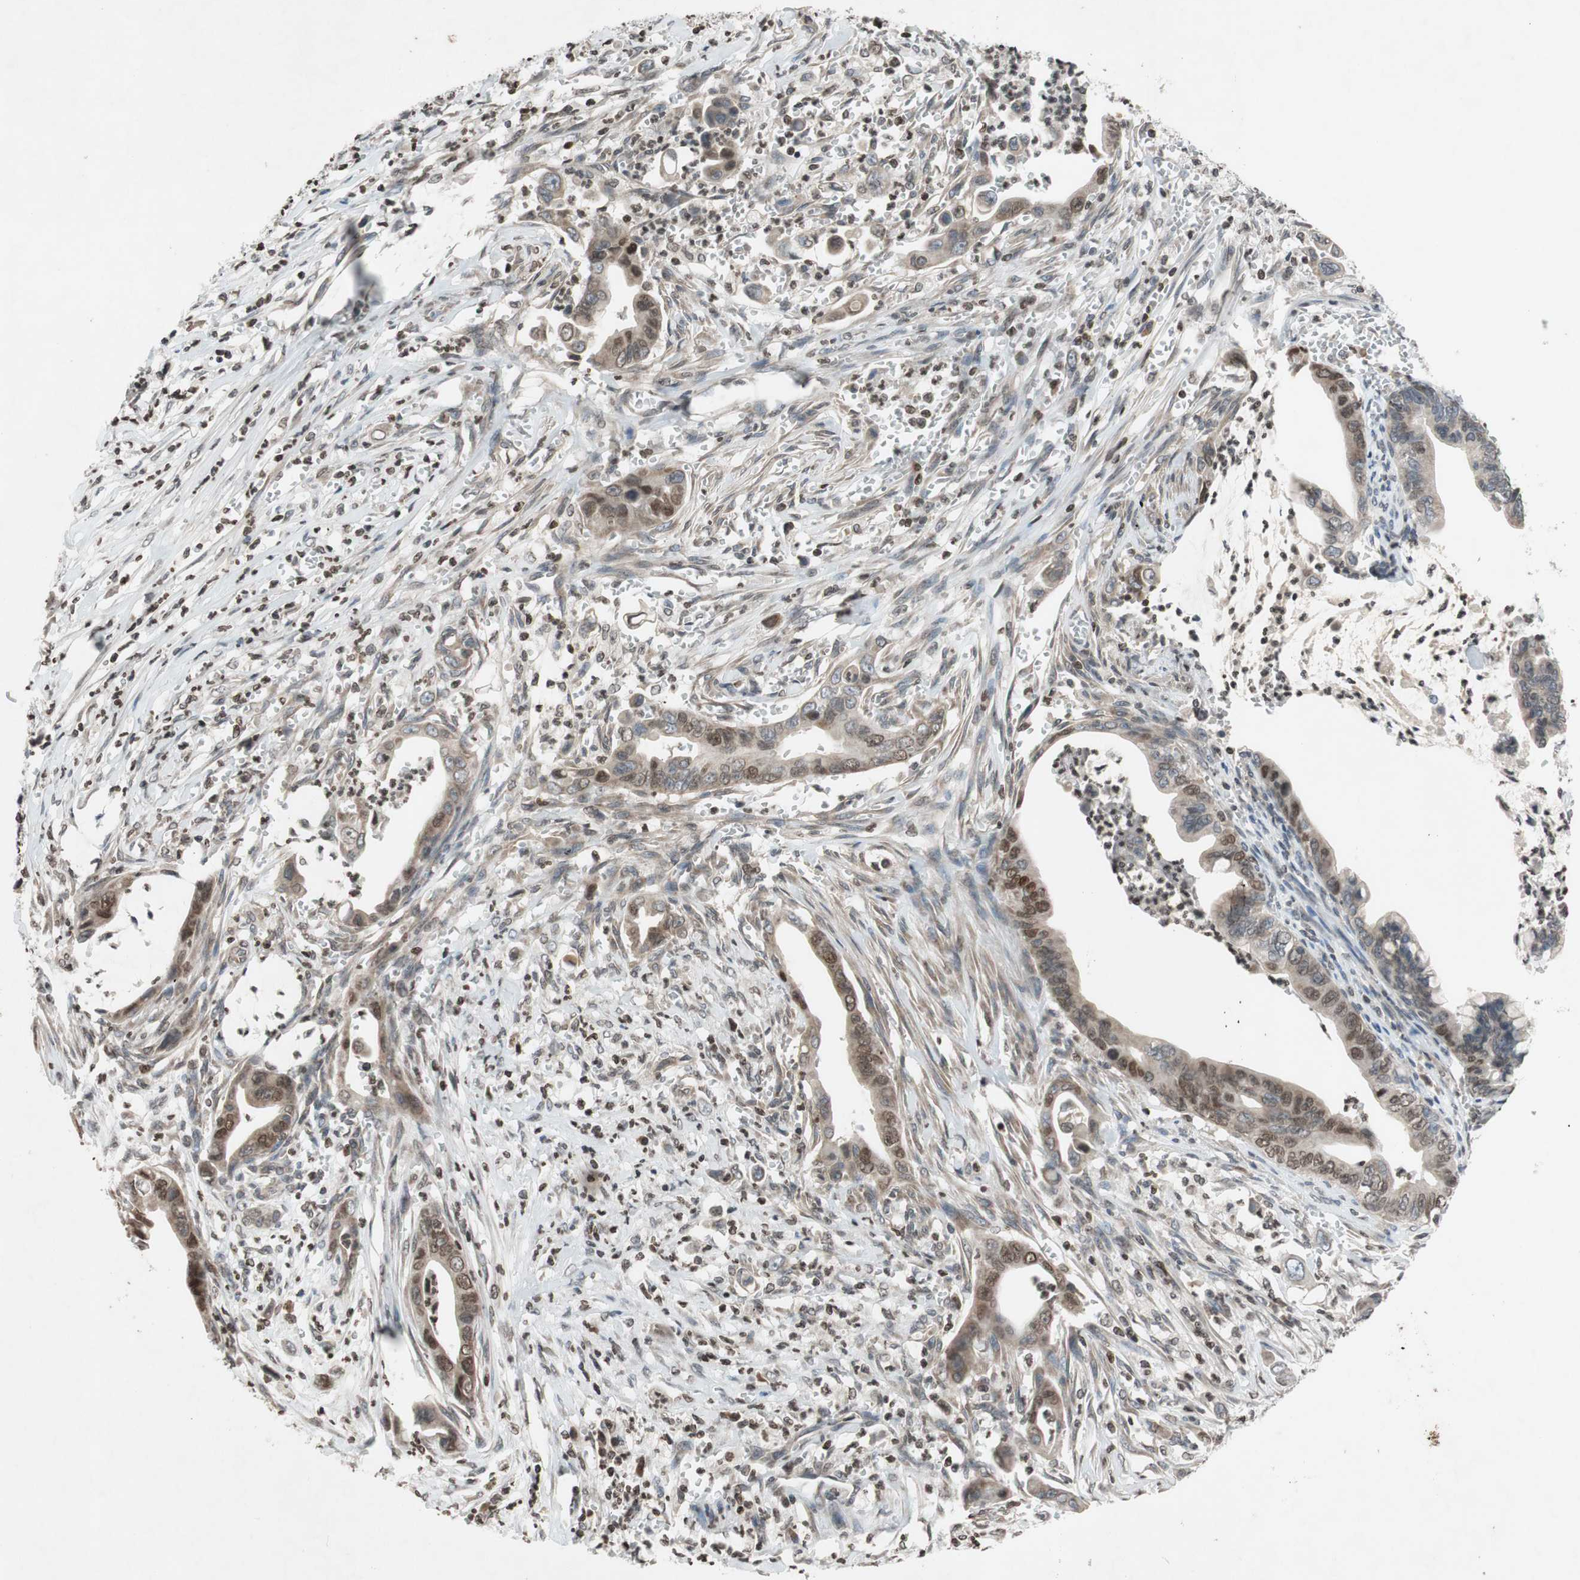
{"staining": {"intensity": "weak", "quantity": "25%-75%", "location": "cytoplasmic/membranous,nuclear"}, "tissue": "pancreatic cancer", "cell_type": "Tumor cells", "image_type": "cancer", "snomed": [{"axis": "morphology", "description": "Adenocarcinoma, NOS"}, {"axis": "topography", "description": "Pancreas"}], "caption": "Protein staining of pancreatic adenocarcinoma tissue reveals weak cytoplasmic/membranous and nuclear expression in approximately 25%-75% of tumor cells.", "gene": "MCM6", "patient": {"sex": "male", "age": 59}}